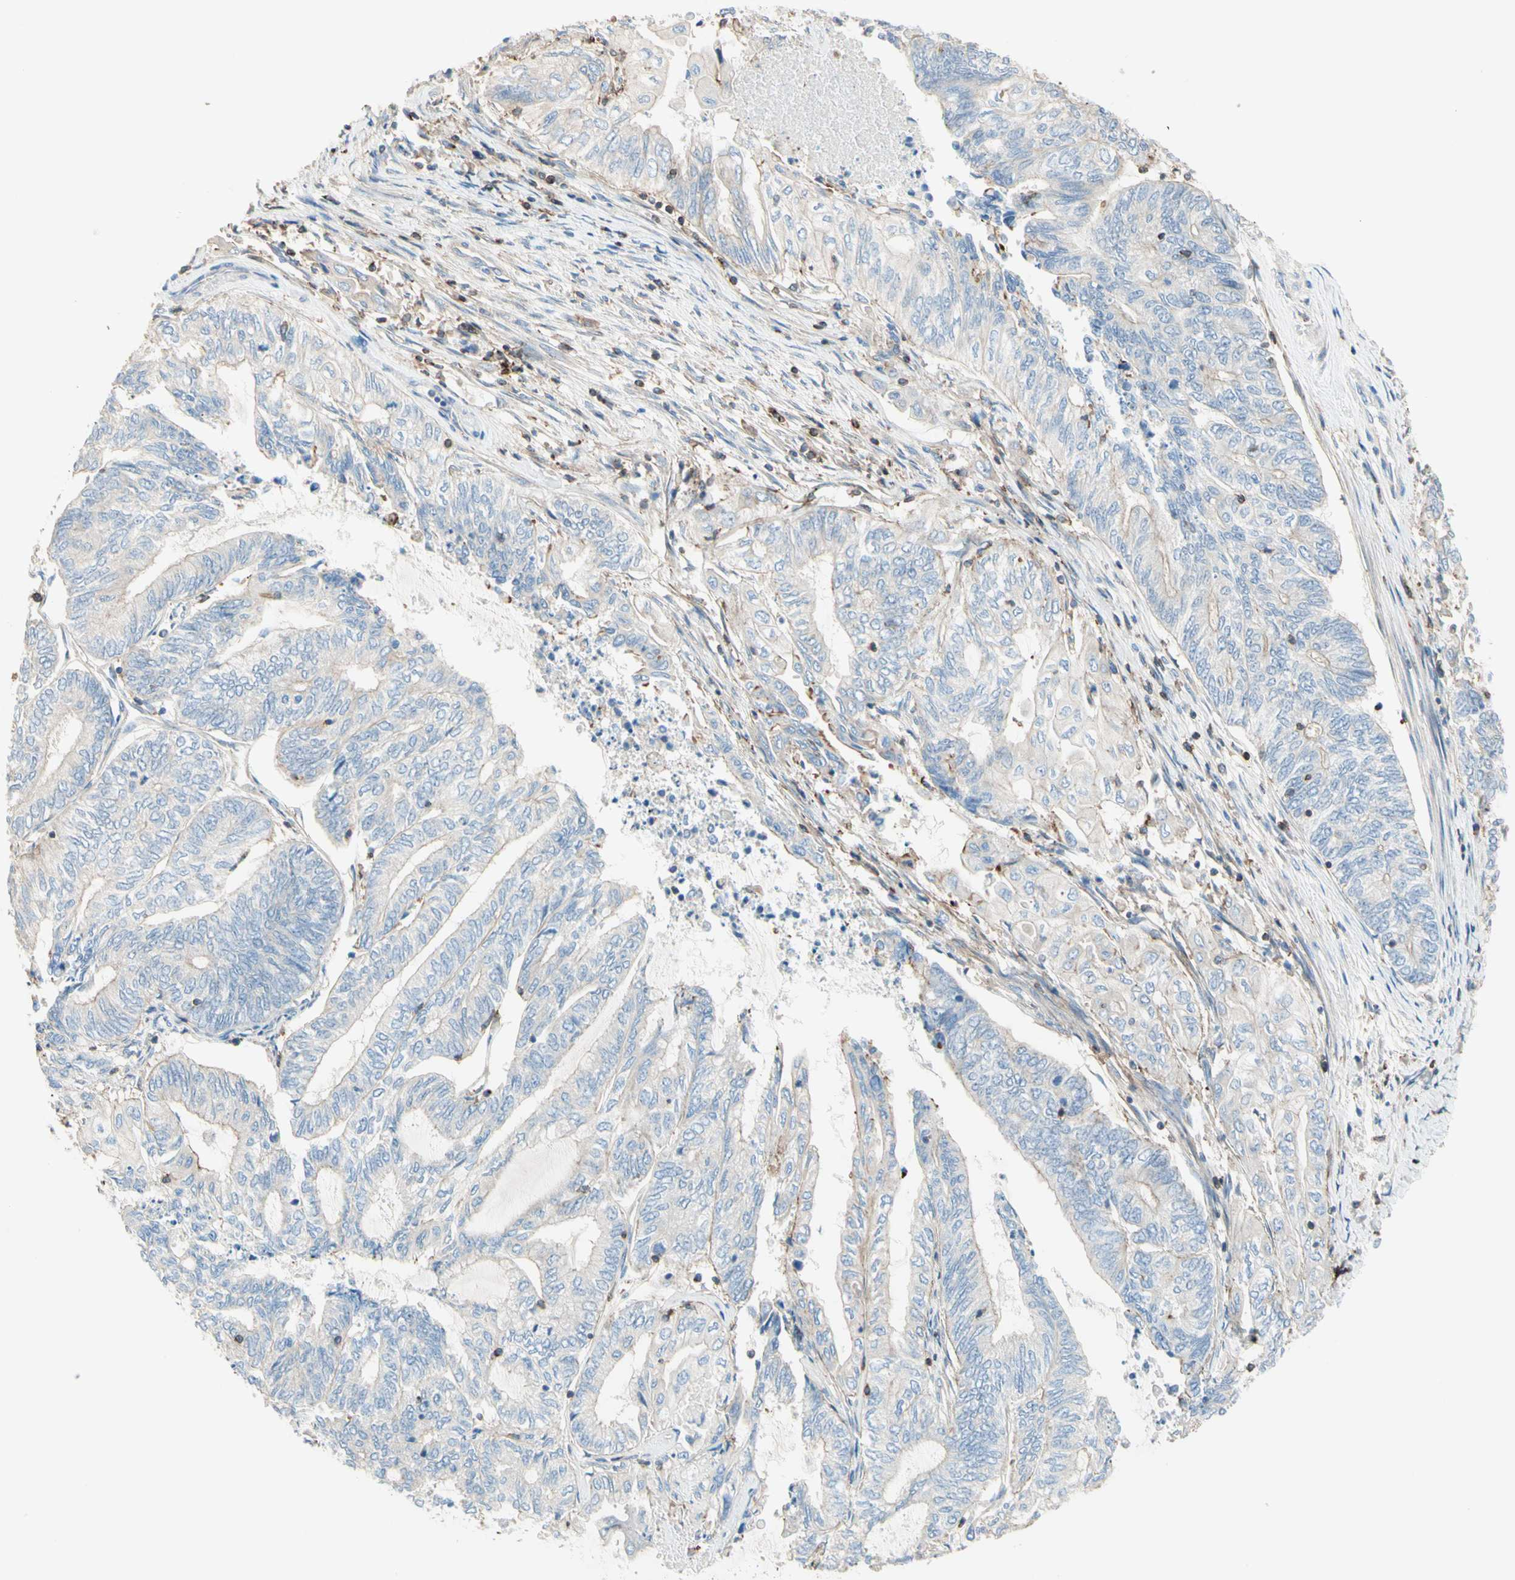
{"staining": {"intensity": "weak", "quantity": "<25%", "location": "cytoplasmic/membranous"}, "tissue": "endometrial cancer", "cell_type": "Tumor cells", "image_type": "cancer", "snomed": [{"axis": "morphology", "description": "Adenocarcinoma, NOS"}, {"axis": "topography", "description": "Uterus"}, {"axis": "topography", "description": "Endometrium"}], "caption": "This histopathology image is of endometrial cancer stained with immunohistochemistry (IHC) to label a protein in brown with the nuclei are counter-stained blue. There is no positivity in tumor cells.", "gene": "SEMA4C", "patient": {"sex": "female", "age": 70}}